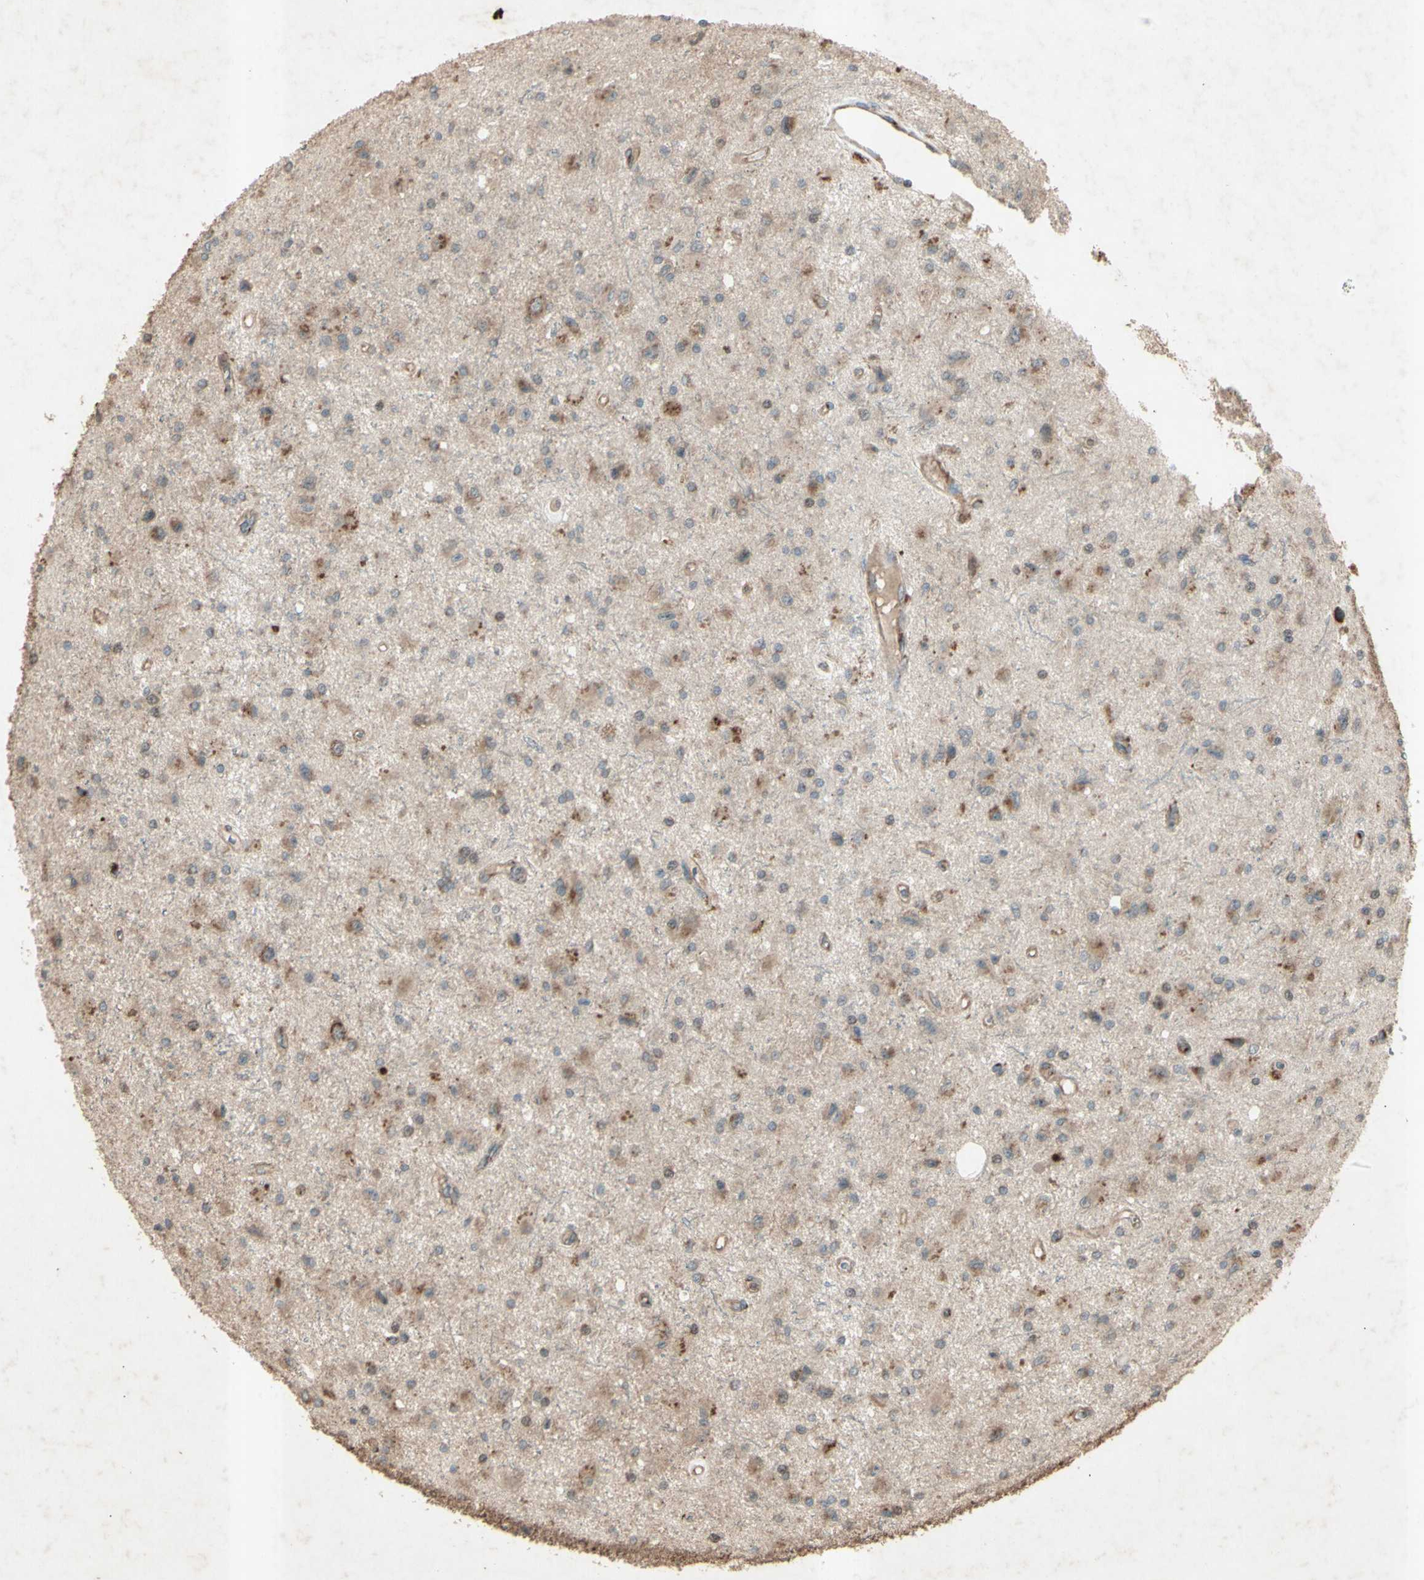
{"staining": {"intensity": "moderate", "quantity": ">75%", "location": "cytoplasmic/membranous"}, "tissue": "glioma", "cell_type": "Tumor cells", "image_type": "cancer", "snomed": [{"axis": "morphology", "description": "Glioma, malignant, Low grade"}, {"axis": "topography", "description": "Brain"}], "caption": "Moderate cytoplasmic/membranous positivity is identified in about >75% of tumor cells in glioma.", "gene": "AP1G1", "patient": {"sex": "male", "age": 58}}